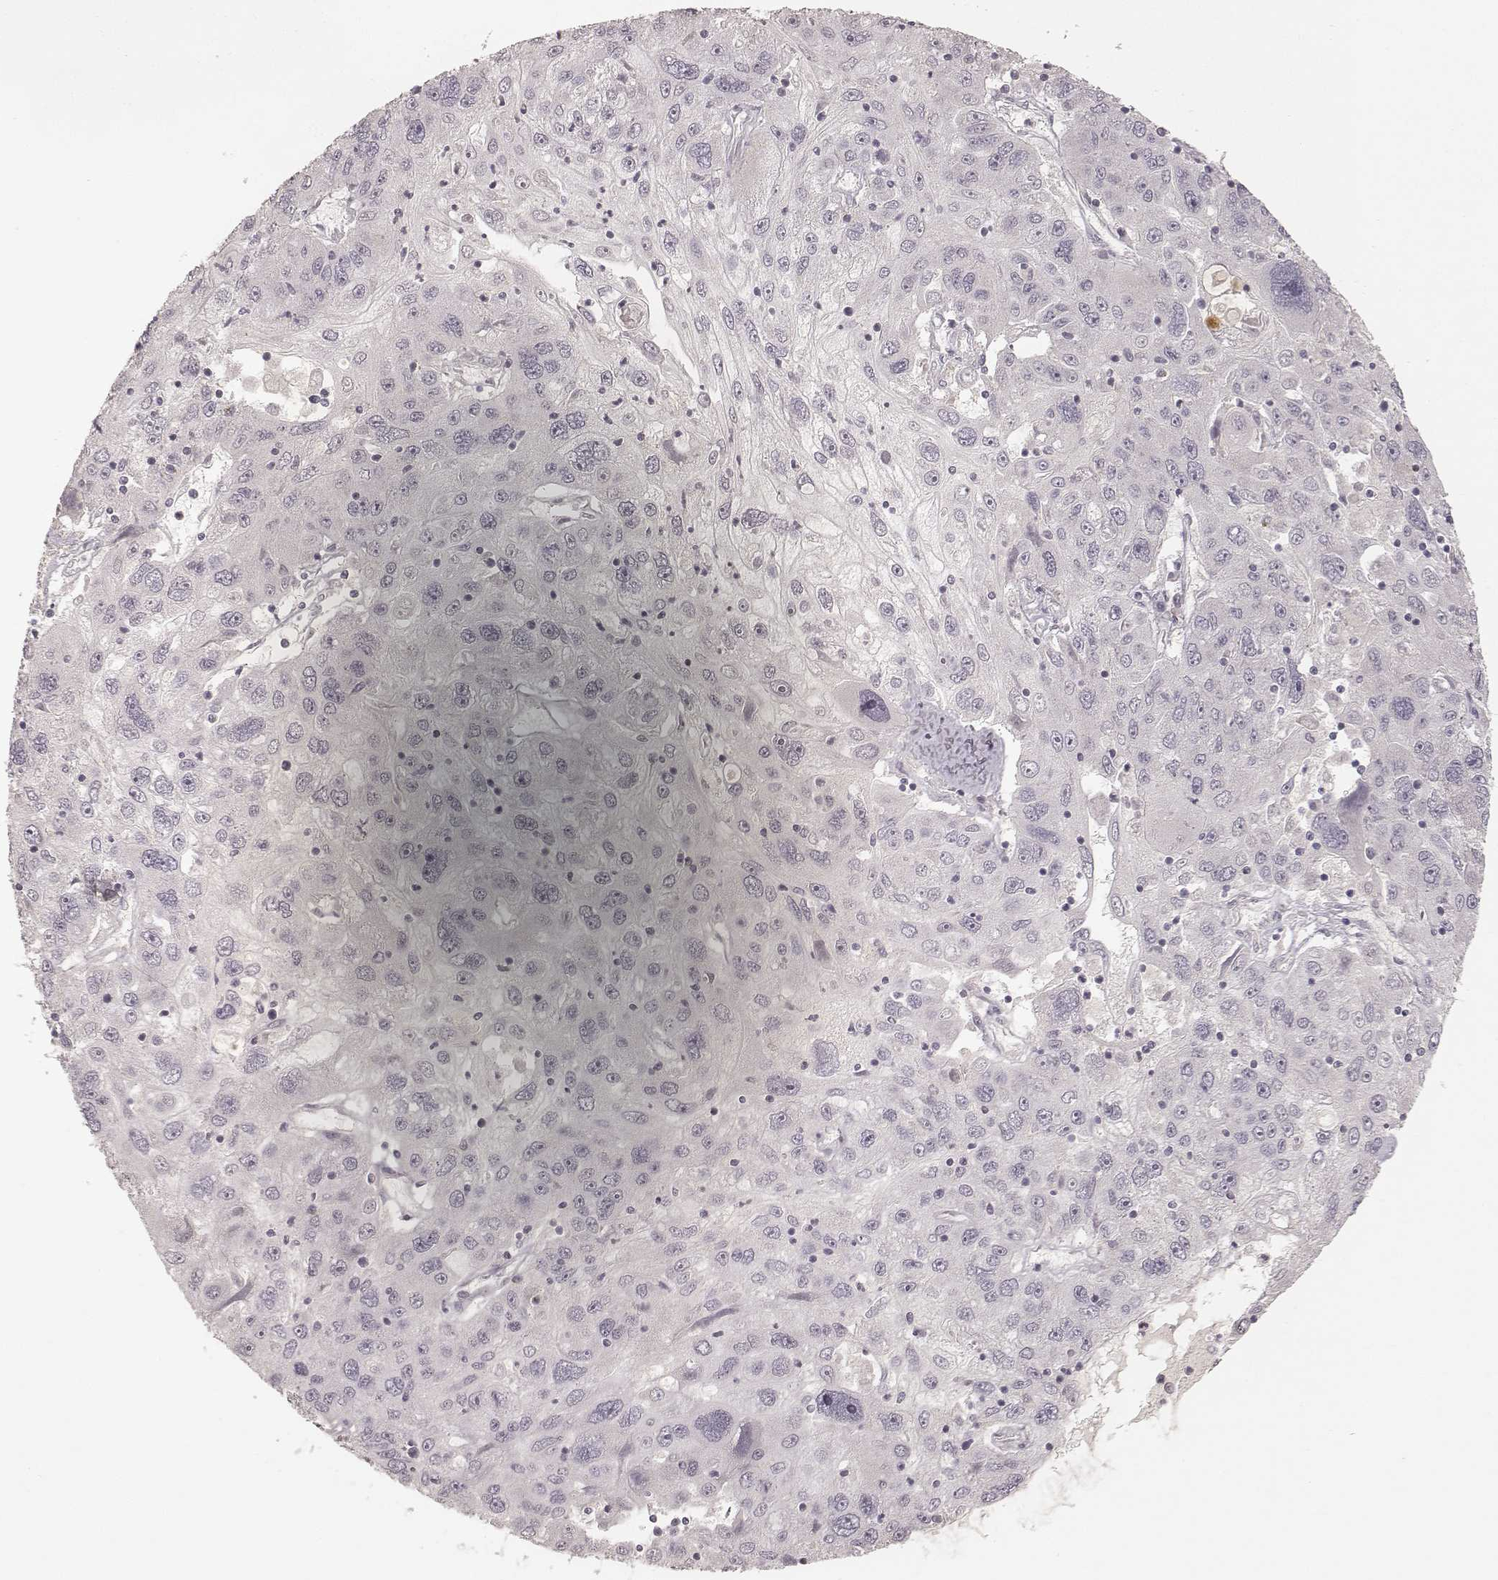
{"staining": {"intensity": "negative", "quantity": "none", "location": "none"}, "tissue": "stomach cancer", "cell_type": "Tumor cells", "image_type": "cancer", "snomed": [{"axis": "morphology", "description": "Adenocarcinoma, NOS"}, {"axis": "topography", "description": "Stomach"}], "caption": "An image of human adenocarcinoma (stomach) is negative for staining in tumor cells.", "gene": "GORASP2", "patient": {"sex": "male", "age": 56}}